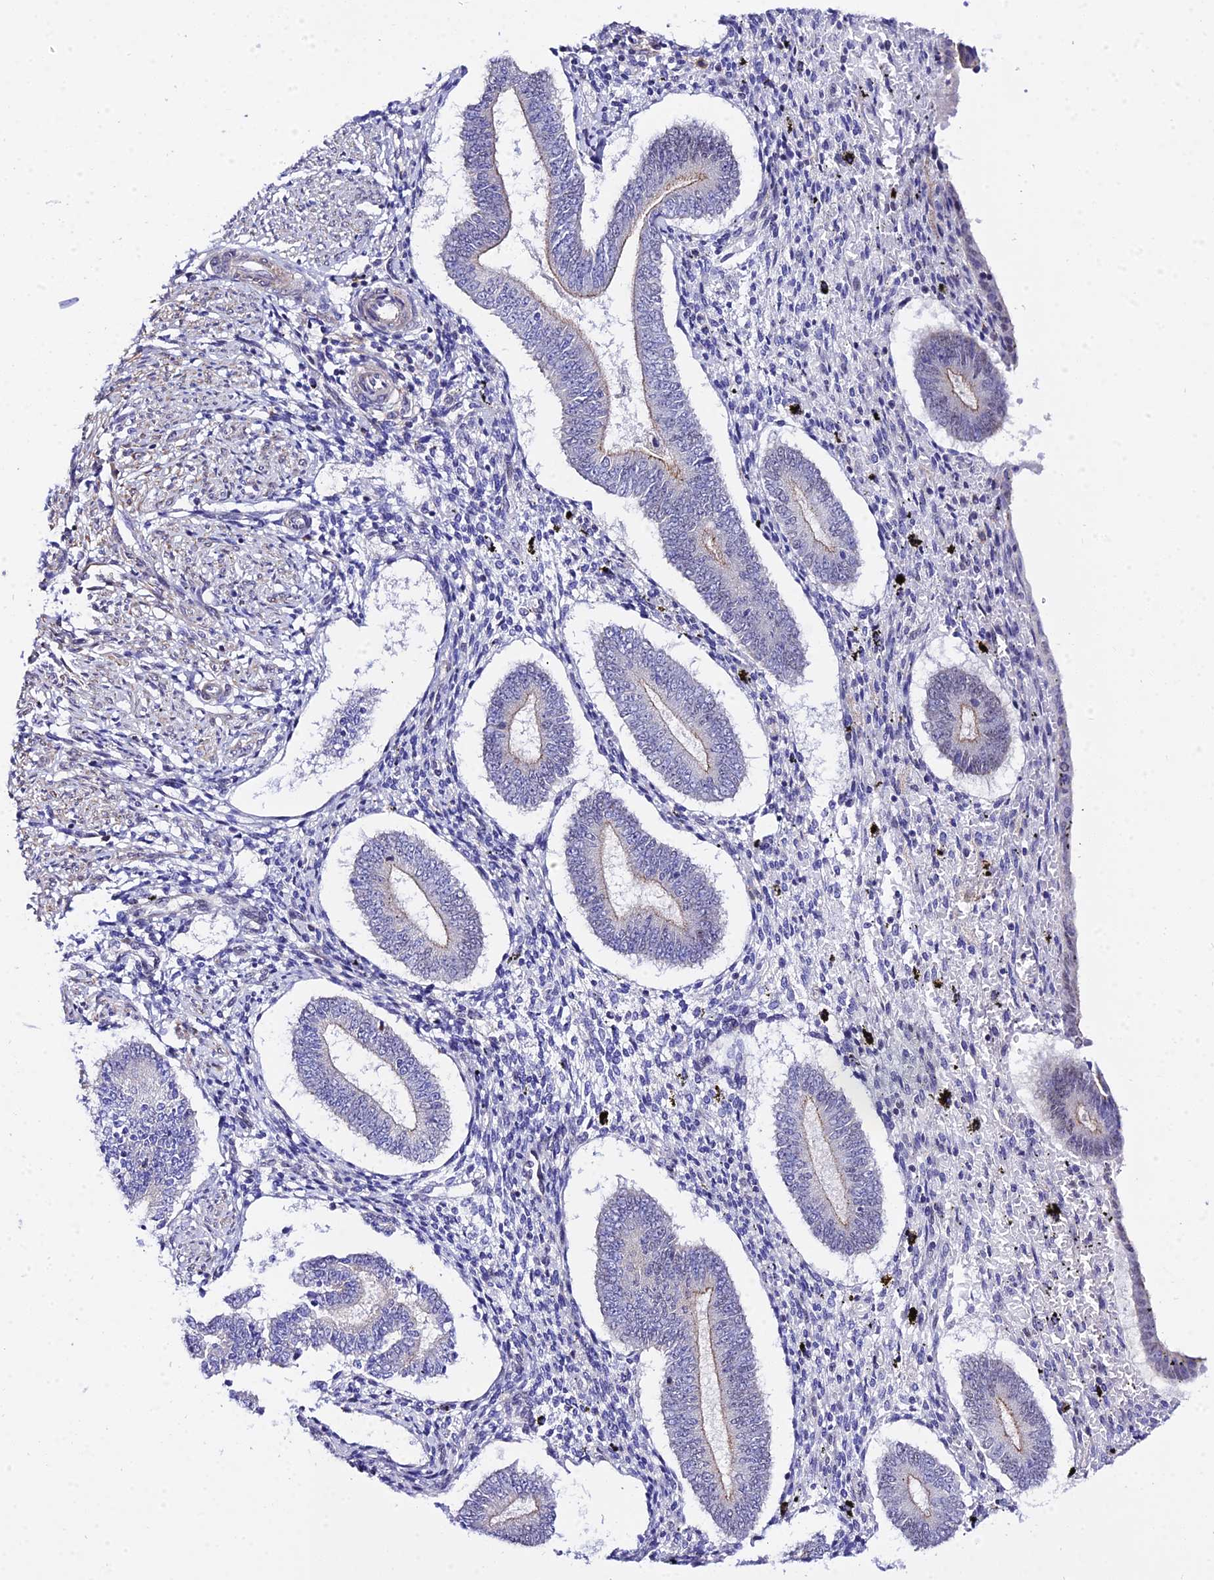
{"staining": {"intensity": "negative", "quantity": "none", "location": "none"}, "tissue": "endometrium", "cell_type": "Cells in endometrial stroma", "image_type": "normal", "snomed": [{"axis": "morphology", "description": "Normal tissue, NOS"}, {"axis": "topography", "description": "Endometrium"}], "caption": "High power microscopy image of an IHC micrograph of normal endometrium, revealing no significant expression in cells in endometrial stroma.", "gene": "ZNF628", "patient": {"sex": "female", "age": 42}}